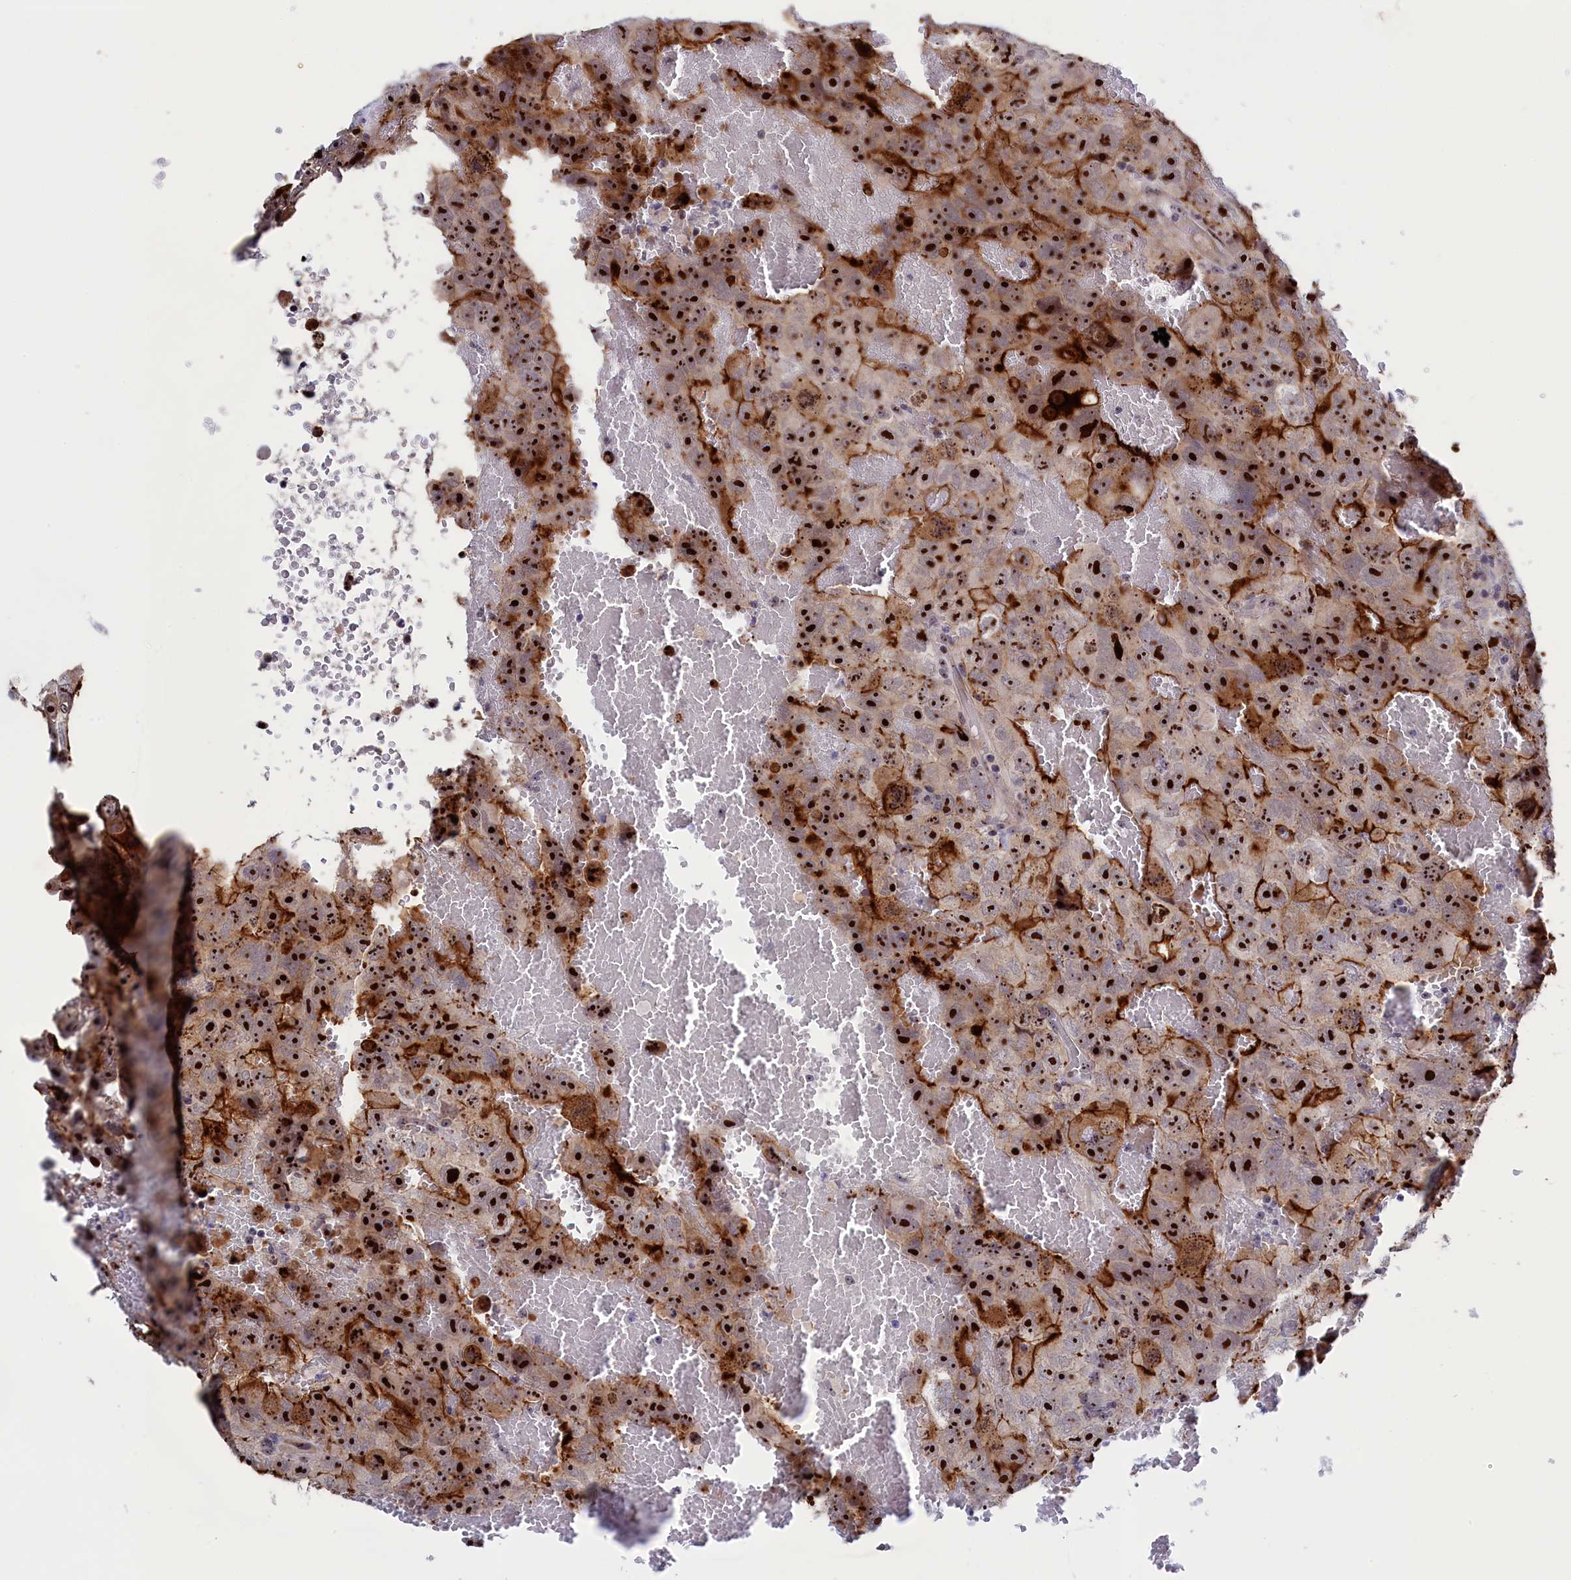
{"staining": {"intensity": "strong", "quantity": ">75%", "location": "cytoplasmic/membranous,nuclear"}, "tissue": "testis cancer", "cell_type": "Tumor cells", "image_type": "cancer", "snomed": [{"axis": "morphology", "description": "Carcinoma, Embryonal, NOS"}, {"axis": "topography", "description": "Testis"}], "caption": "This is a photomicrograph of immunohistochemistry (IHC) staining of embryonal carcinoma (testis), which shows strong staining in the cytoplasmic/membranous and nuclear of tumor cells.", "gene": "PPAN", "patient": {"sex": "male", "age": 45}}